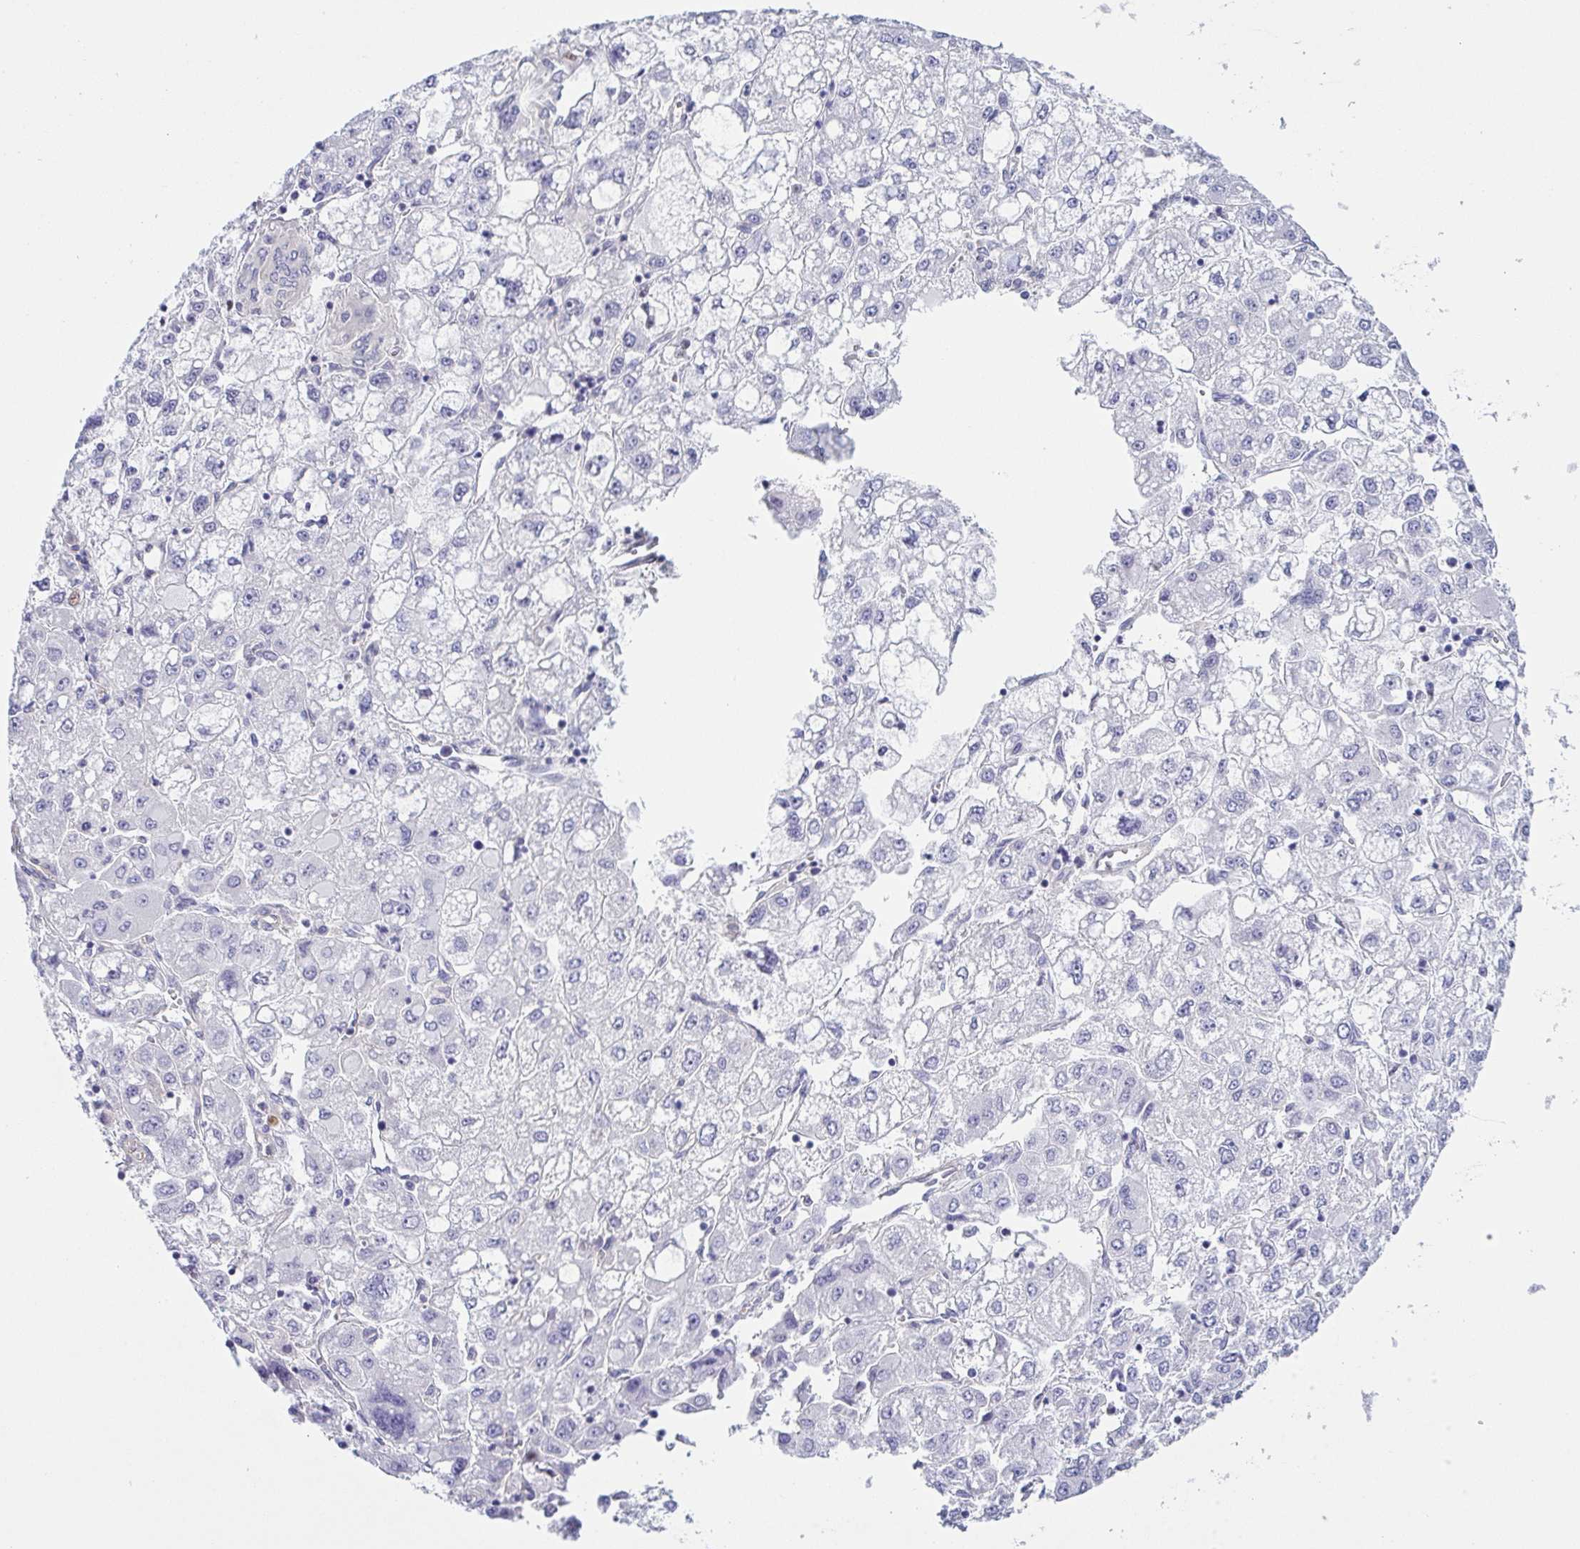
{"staining": {"intensity": "negative", "quantity": "none", "location": "none"}, "tissue": "liver cancer", "cell_type": "Tumor cells", "image_type": "cancer", "snomed": [{"axis": "morphology", "description": "Carcinoma, Hepatocellular, NOS"}, {"axis": "topography", "description": "Liver"}], "caption": "High power microscopy image of an immunohistochemistry image of liver hepatocellular carcinoma, revealing no significant staining in tumor cells.", "gene": "COL17A1", "patient": {"sex": "male", "age": 40}}